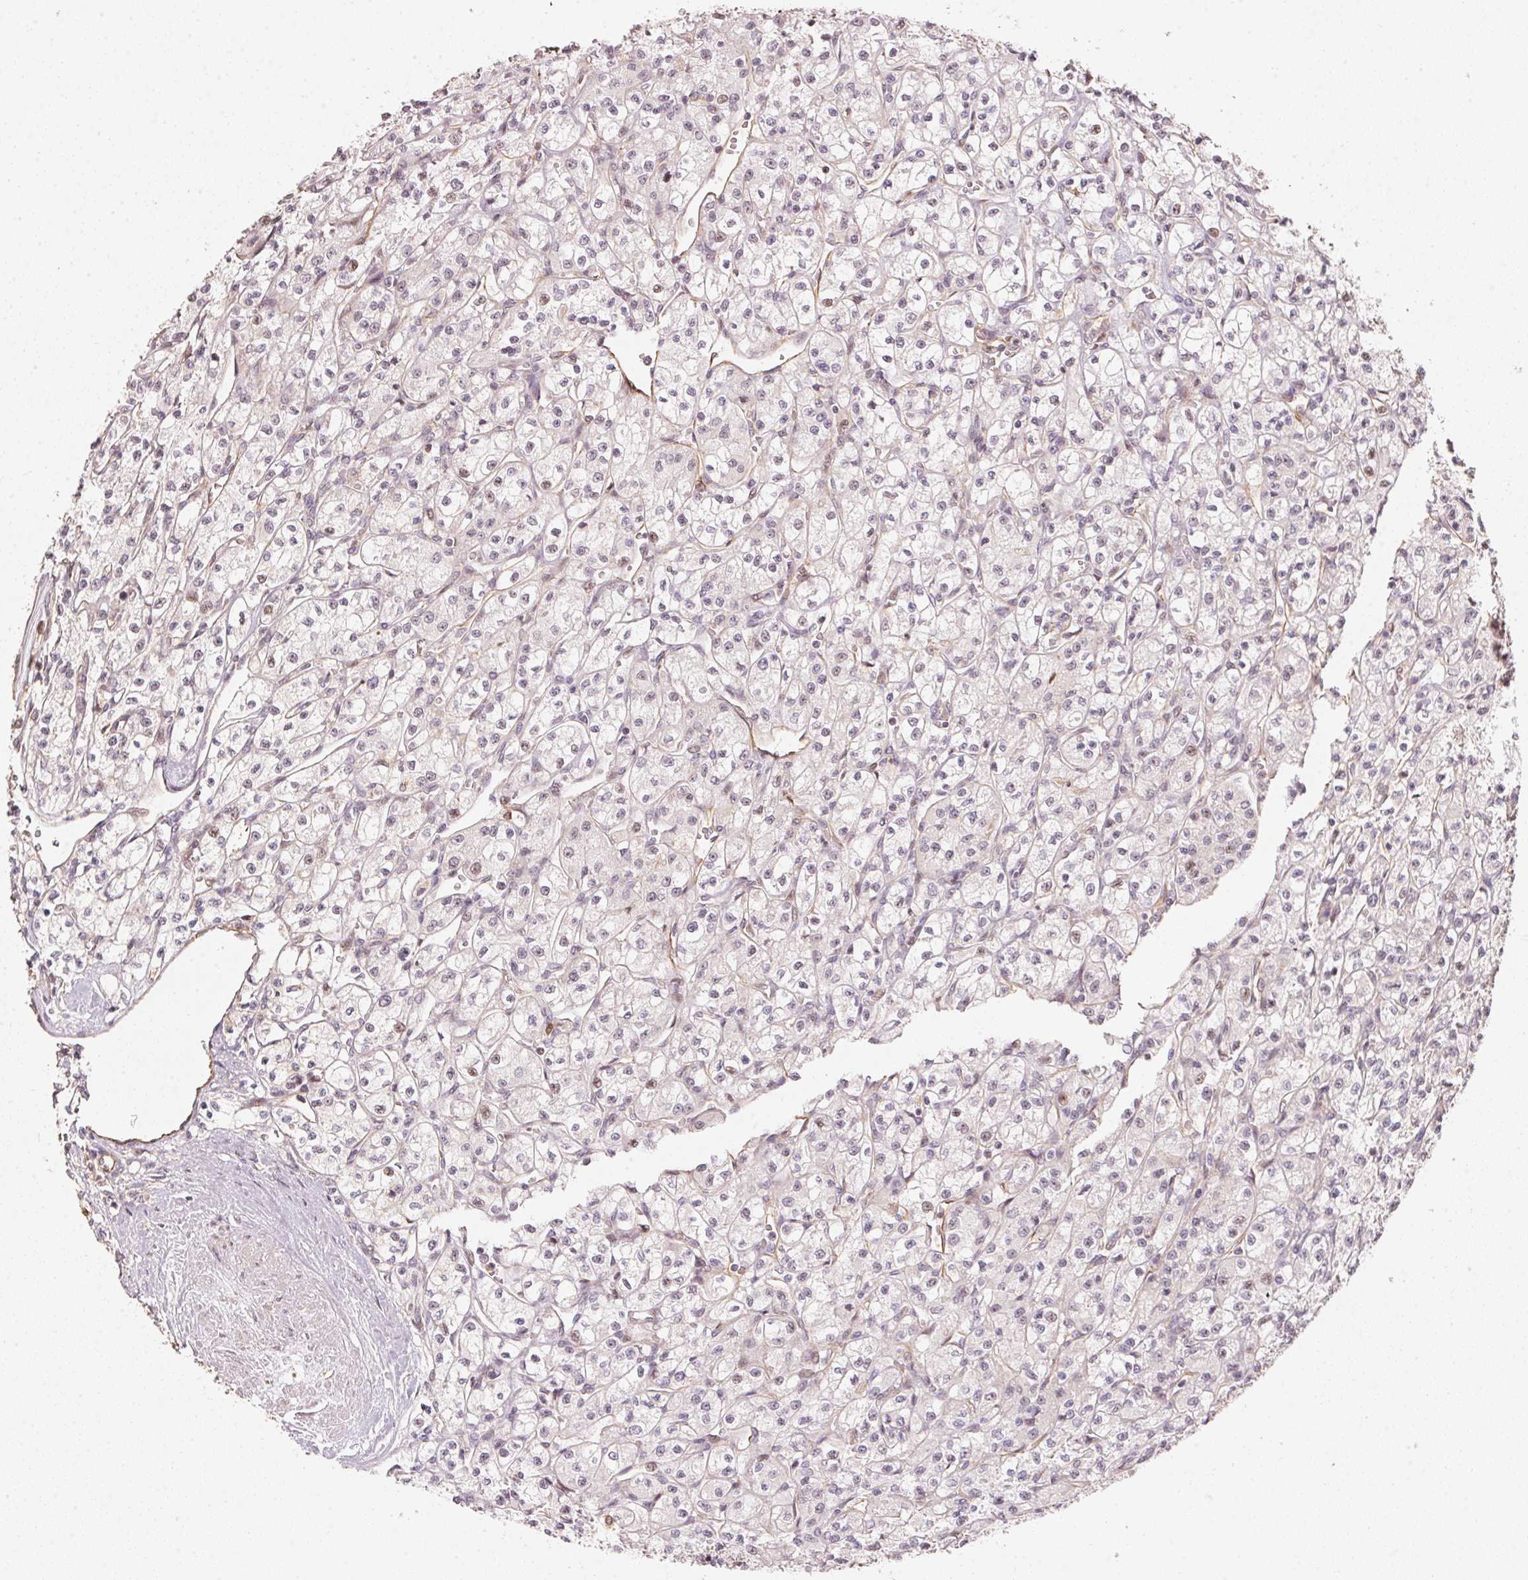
{"staining": {"intensity": "negative", "quantity": "none", "location": "none"}, "tissue": "renal cancer", "cell_type": "Tumor cells", "image_type": "cancer", "snomed": [{"axis": "morphology", "description": "Adenocarcinoma, NOS"}, {"axis": "topography", "description": "Kidney"}], "caption": "Immunohistochemical staining of renal cancer exhibits no significant staining in tumor cells.", "gene": "FOXR2", "patient": {"sex": "female", "age": 70}}